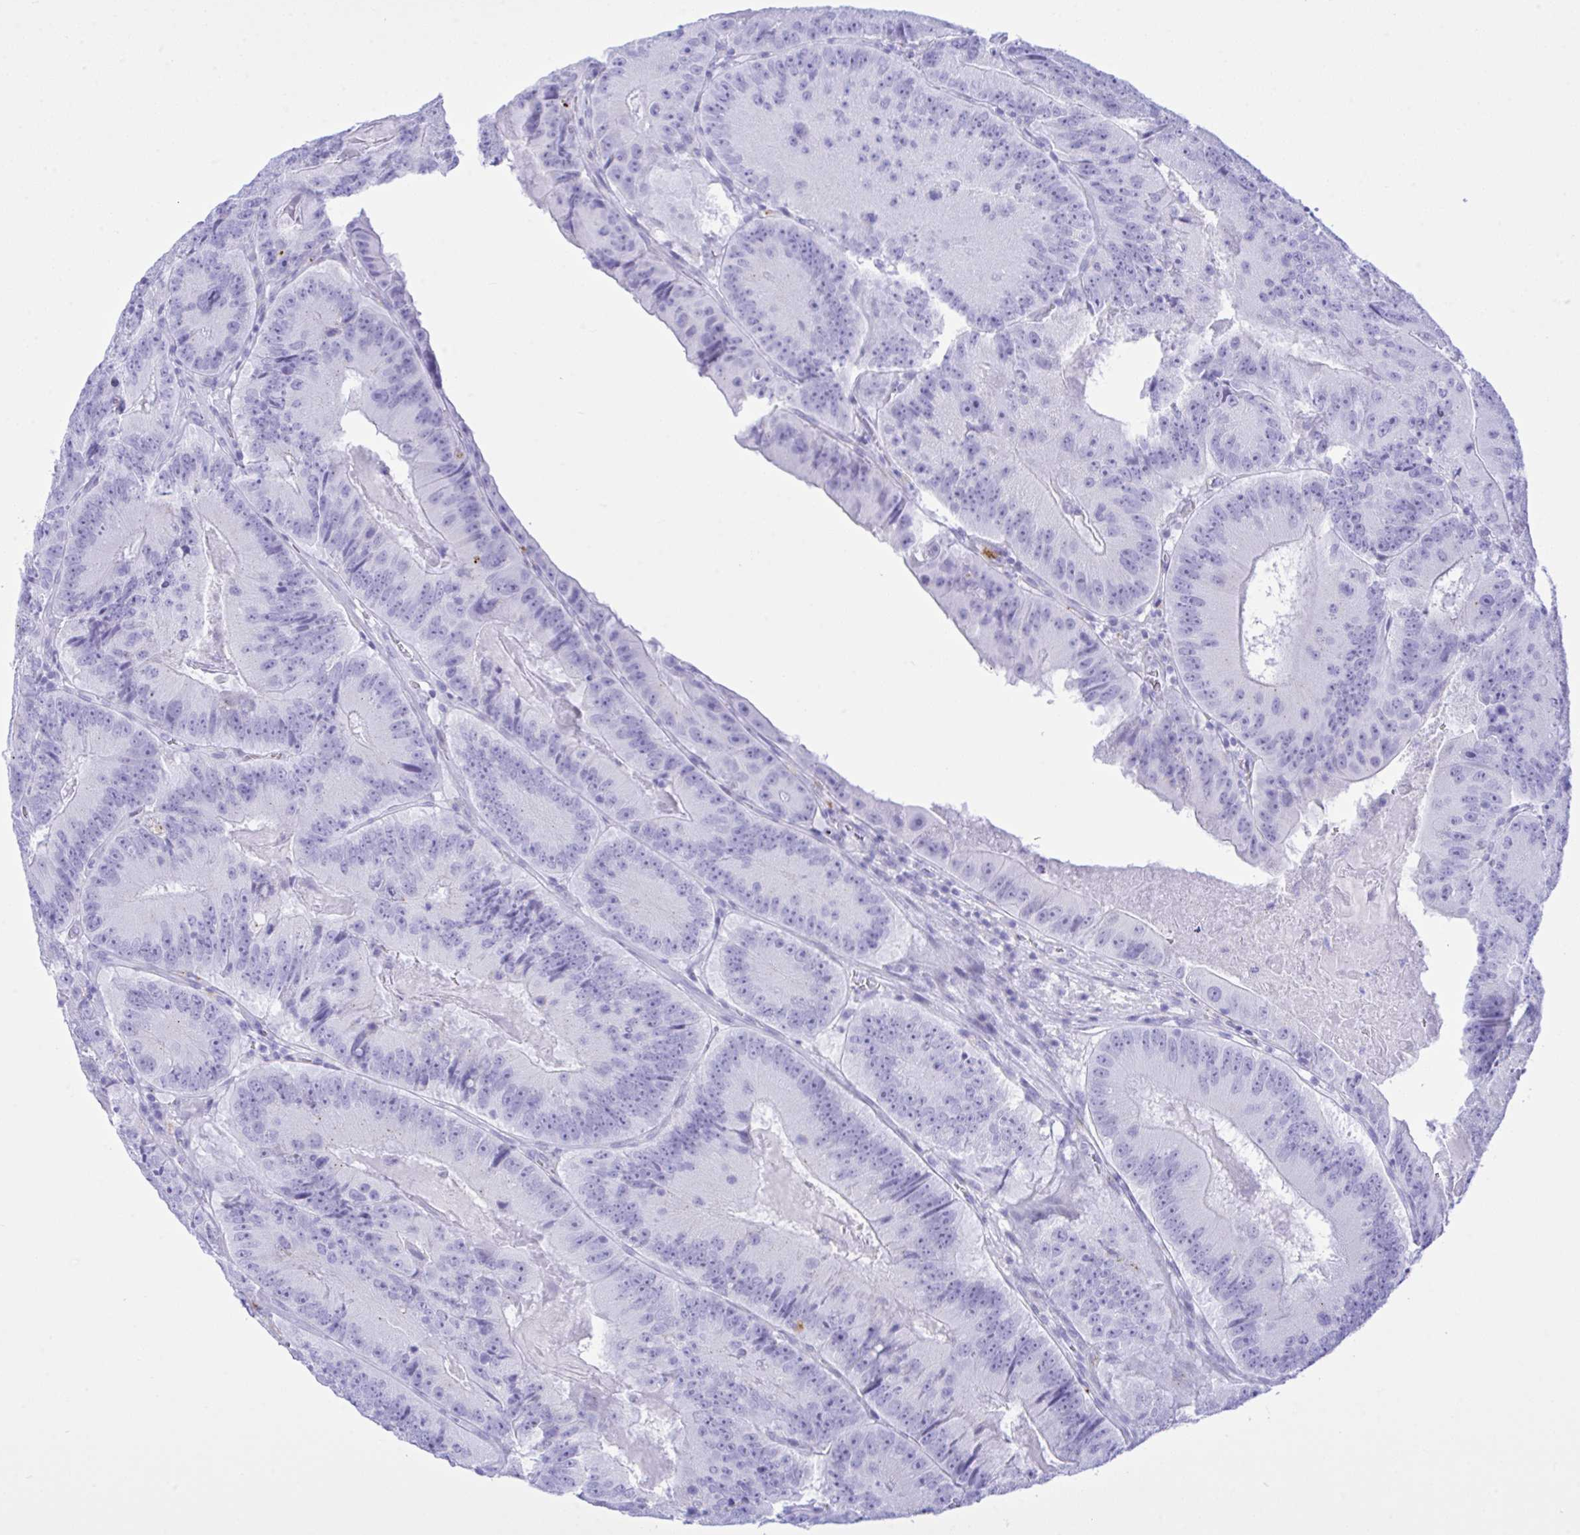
{"staining": {"intensity": "negative", "quantity": "none", "location": "none"}, "tissue": "colorectal cancer", "cell_type": "Tumor cells", "image_type": "cancer", "snomed": [{"axis": "morphology", "description": "Adenocarcinoma, NOS"}, {"axis": "topography", "description": "Colon"}], "caption": "Protein analysis of colorectal cancer (adenocarcinoma) exhibits no significant expression in tumor cells.", "gene": "SELENOV", "patient": {"sex": "female", "age": 86}}